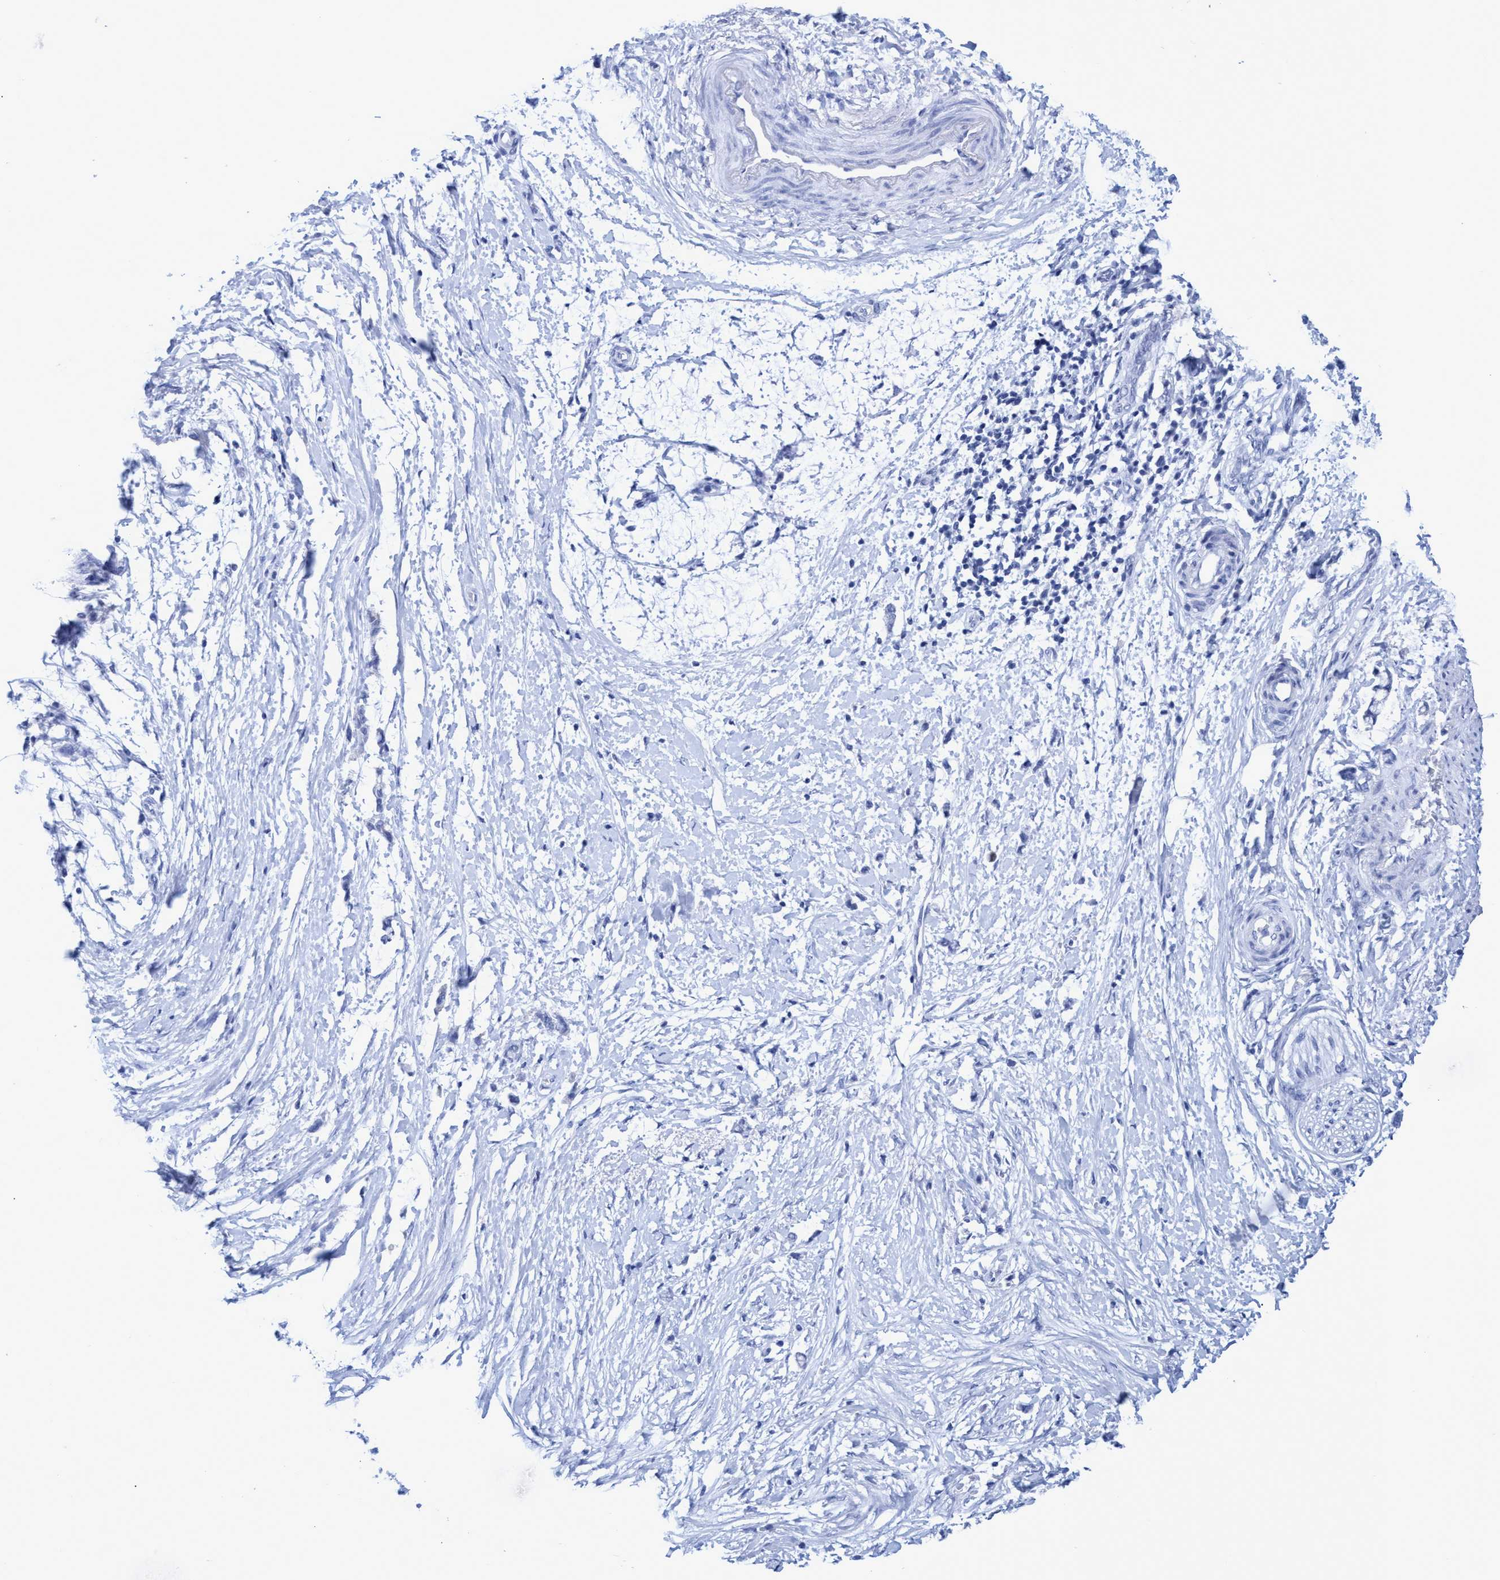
{"staining": {"intensity": "negative", "quantity": "none", "location": "none"}, "tissue": "adipose tissue", "cell_type": "Adipocytes", "image_type": "normal", "snomed": [{"axis": "morphology", "description": "Normal tissue, NOS"}, {"axis": "morphology", "description": "Adenocarcinoma, NOS"}, {"axis": "topography", "description": "Colon"}, {"axis": "topography", "description": "Peripheral nerve tissue"}], "caption": "Immunohistochemistry photomicrograph of normal adipose tissue: adipose tissue stained with DAB demonstrates no significant protein expression in adipocytes. (DAB (3,3'-diaminobenzidine) IHC visualized using brightfield microscopy, high magnification).", "gene": "INSL6", "patient": {"sex": "male", "age": 14}}